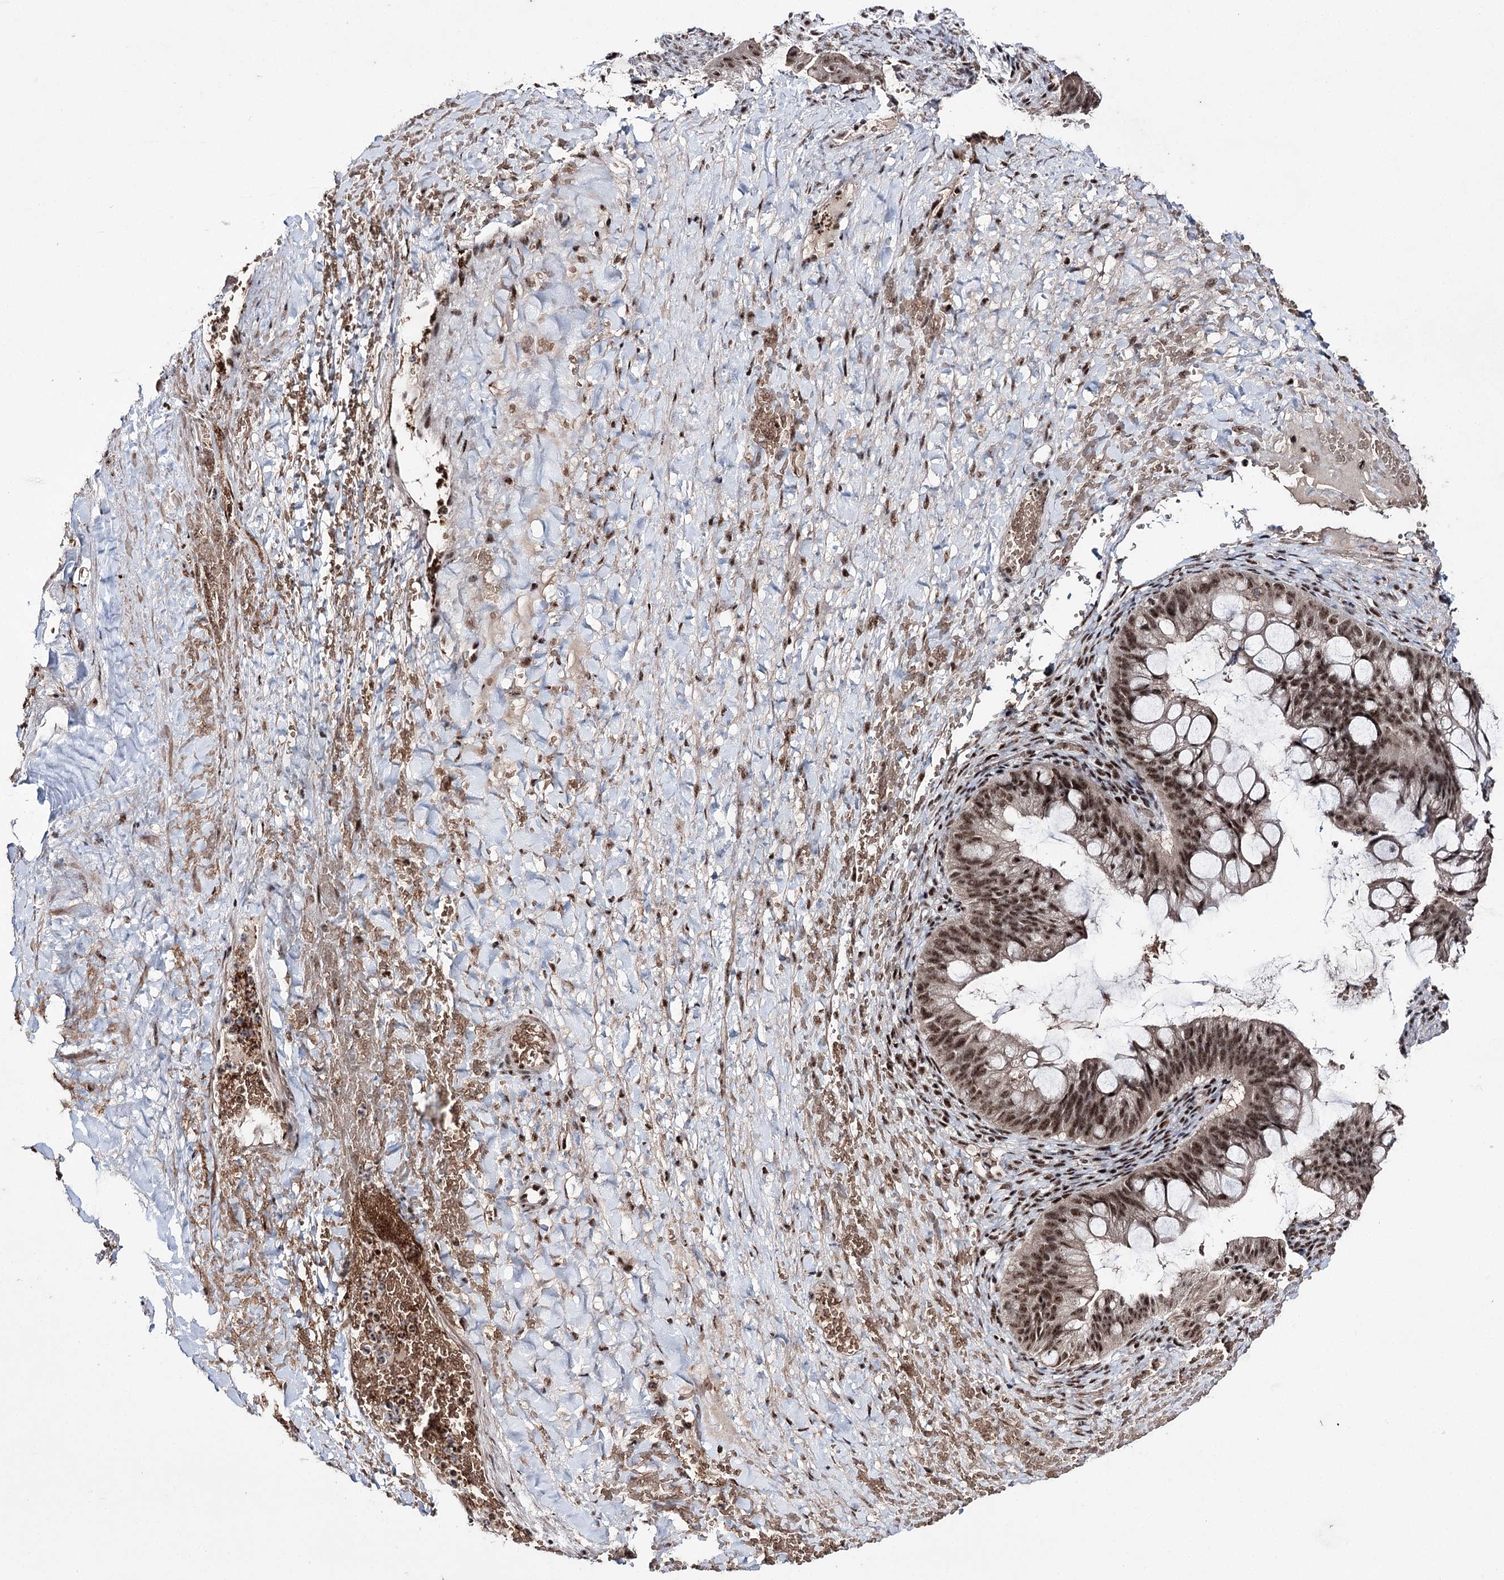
{"staining": {"intensity": "strong", "quantity": ">75%", "location": "nuclear"}, "tissue": "ovarian cancer", "cell_type": "Tumor cells", "image_type": "cancer", "snomed": [{"axis": "morphology", "description": "Cystadenocarcinoma, mucinous, NOS"}, {"axis": "topography", "description": "Ovary"}], "caption": "Ovarian cancer stained with DAB (3,3'-diaminobenzidine) immunohistochemistry displays high levels of strong nuclear staining in approximately >75% of tumor cells. (brown staining indicates protein expression, while blue staining denotes nuclei).", "gene": "PRPF40A", "patient": {"sex": "female", "age": 73}}